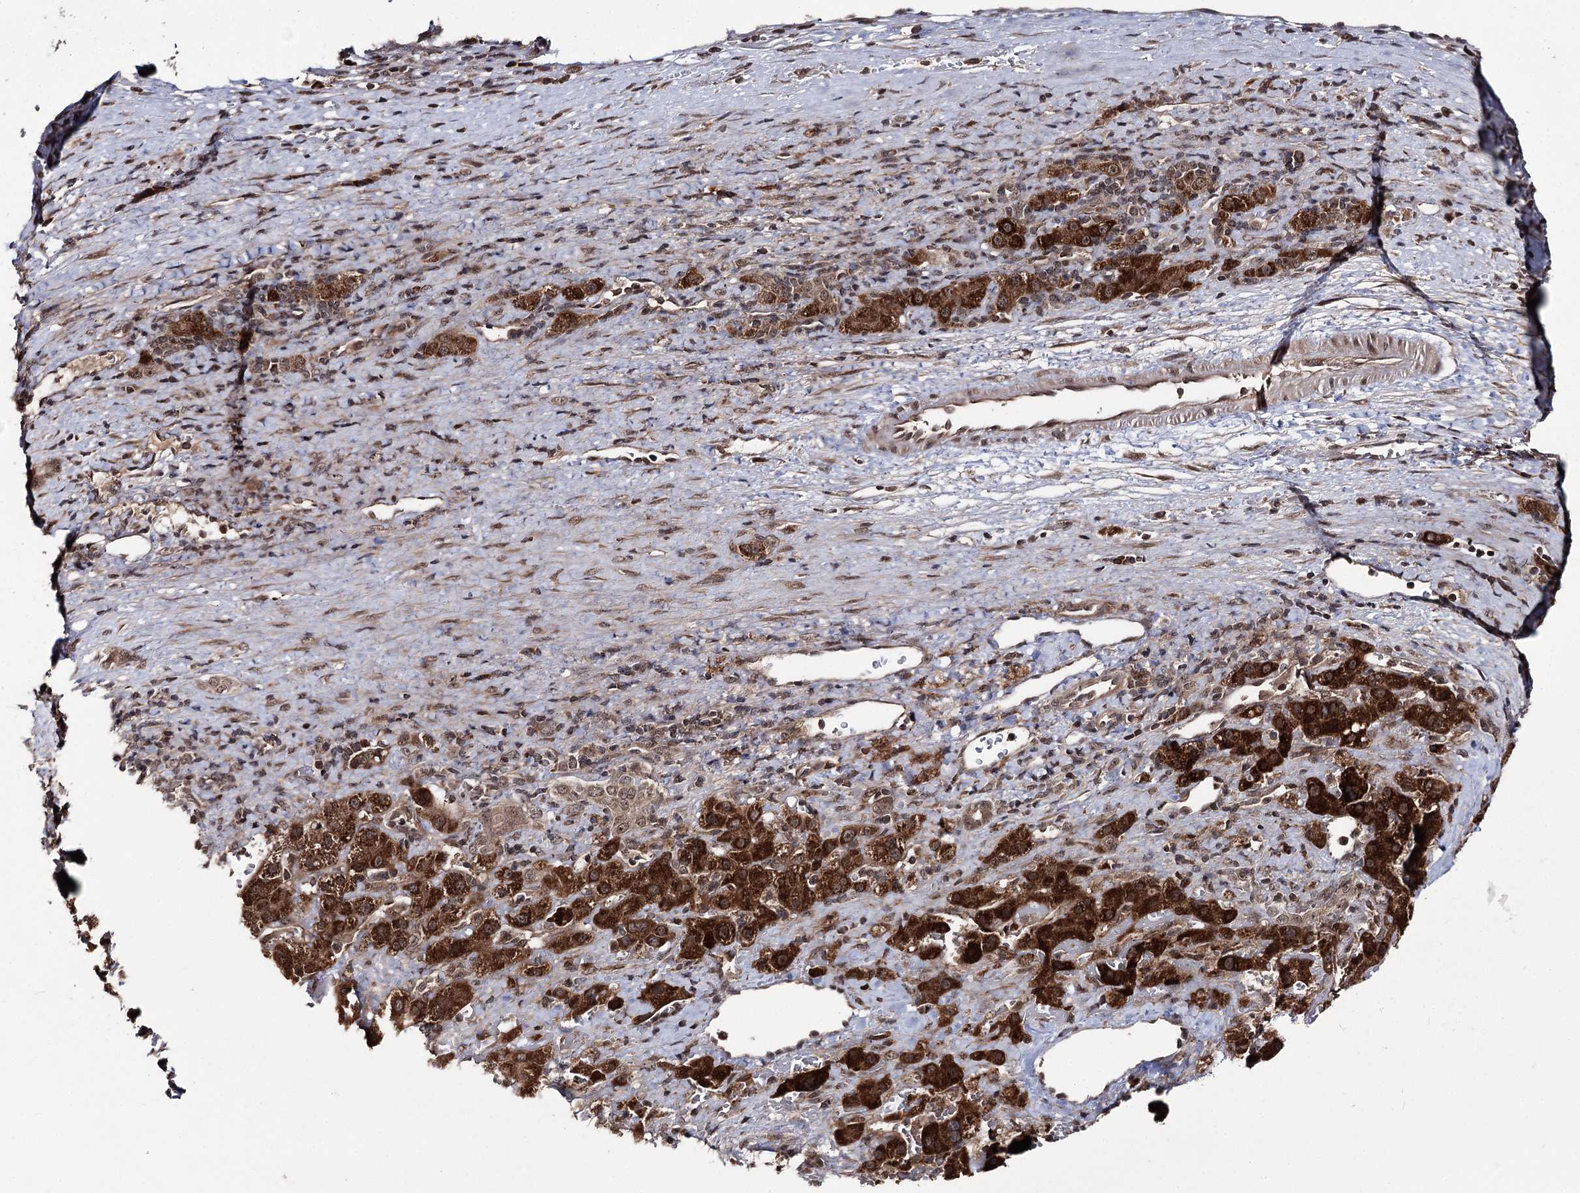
{"staining": {"intensity": "strong", "quantity": ">75%", "location": "cytoplasmic/membranous"}, "tissue": "liver cancer", "cell_type": "Tumor cells", "image_type": "cancer", "snomed": [{"axis": "morphology", "description": "Carcinoma, Hepatocellular, NOS"}, {"axis": "topography", "description": "Liver"}], "caption": "Immunohistochemical staining of liver cancer displays strong cytoplasmic/membranous protein staining in approximately >75% of tumor cells. The staining is performed using DAB brown chromogen to label protein expression. The nuclei are counter-stained blue using hematoxylin.", "gene": "FAM53B", "patient": {"sex": "female", "age": 58}}